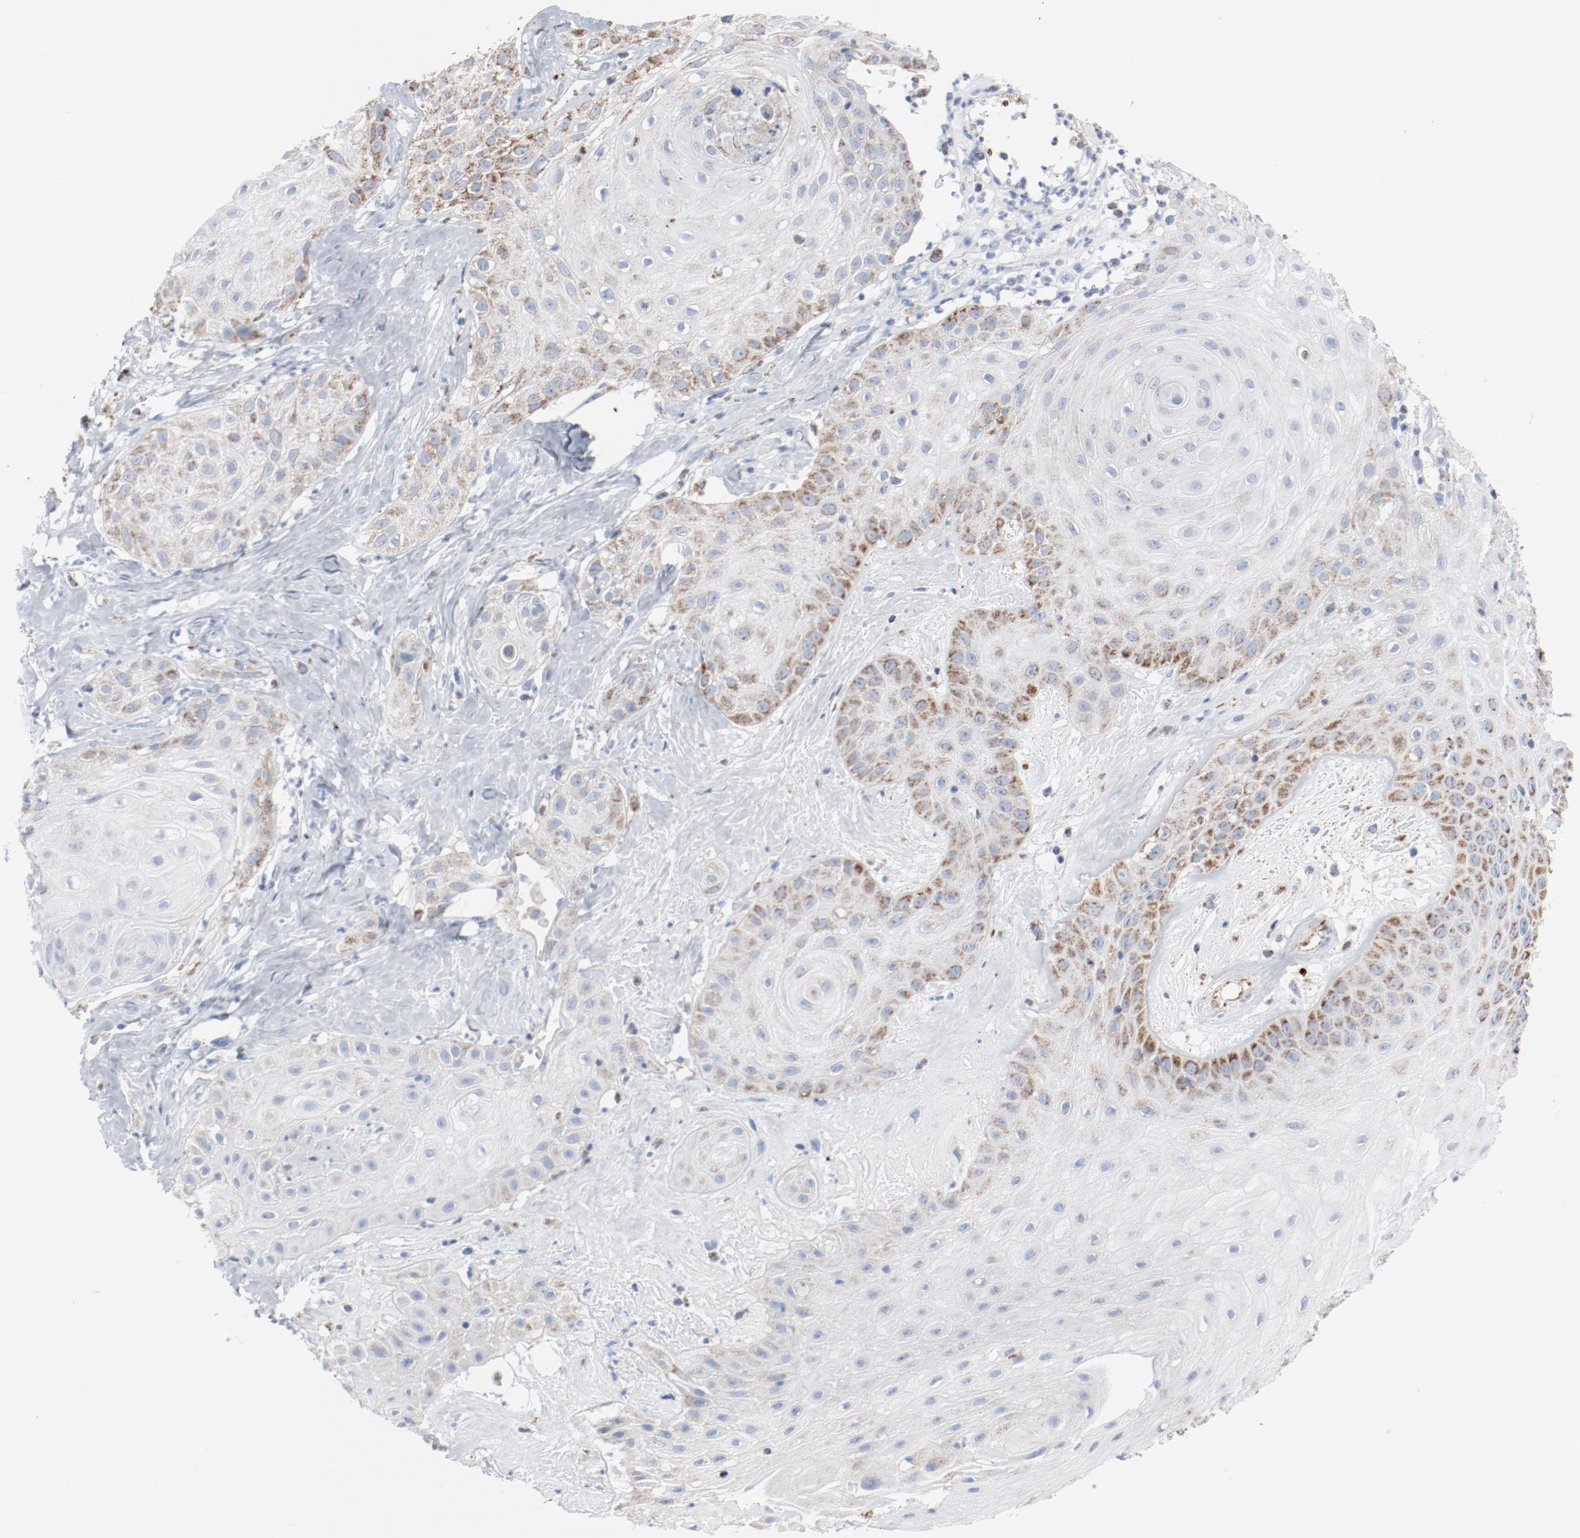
{"staining": {"intensity": "weak", "quantity": "25%-75%", "location": "cytoplasmic/membranous"}, "tissue": "skin cancer", "cell_type": "Tumor cells", "image_type": "cancer", "snomed": [{"axis": "morphology", "description": "Squamous cell carcinoma, NOS"}, {"axis": "topography", "description": "Skin"}], "caption": "The micrograph displays staining of skin squamous cell carcinoma, revealing weak cytoplasmic/membranous protein positivity (brown color) within tumor cells. (DAB (3,3'-diaminobenzidine) IHC with brightfield microscopy, high magnification).", "gene": "NDUFB8", "patient": {"sex": "male", "age": 65}}